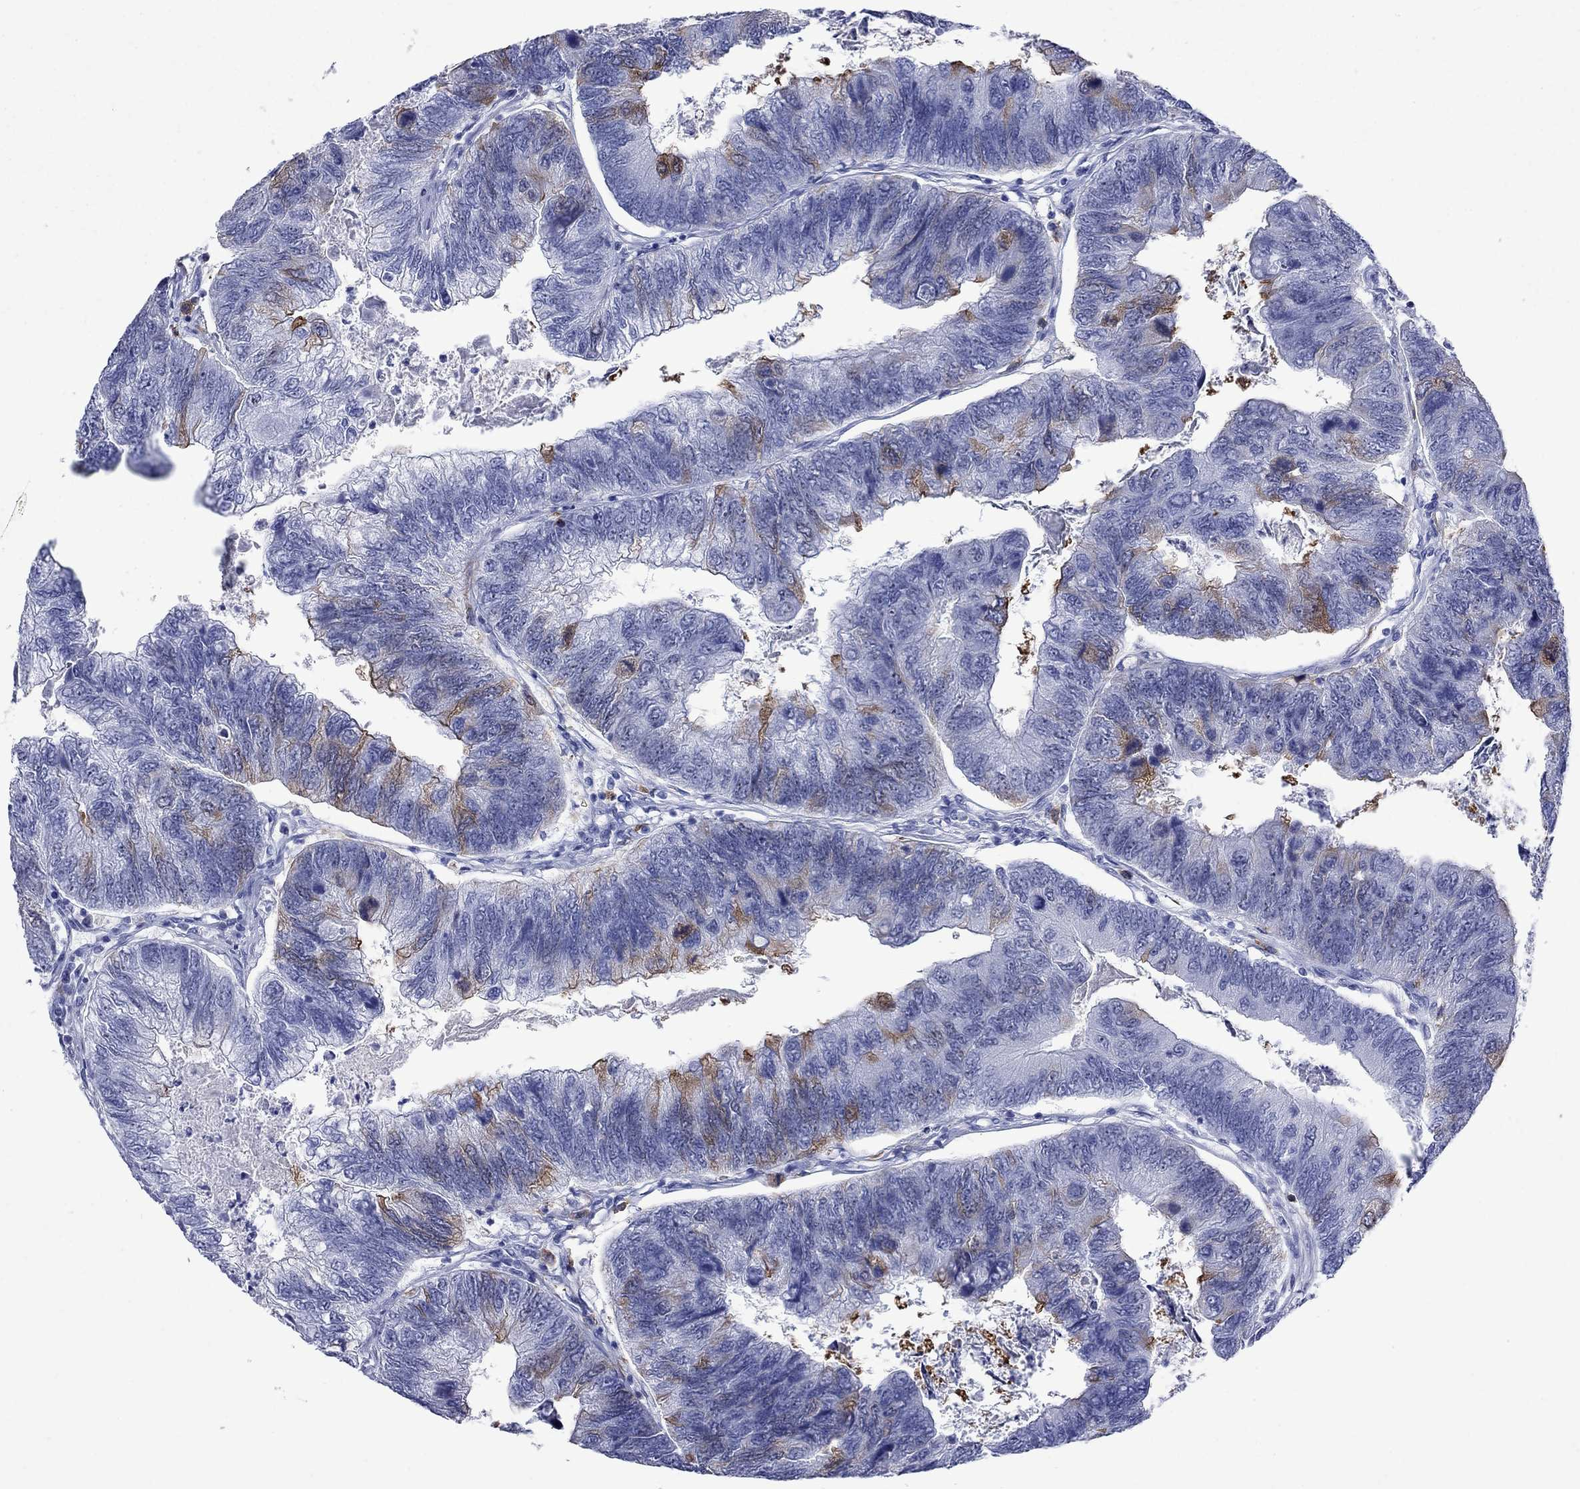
{"staining": {"intensity": "strong", "quantity": "<25%", "location": "cytoplasmic/membranous"}, "tissue": "colorectal cancer", "cell_type": "Tumor cells", "image_type": "cancer", "snomed": [{"axis": "morphology", "description": "Adenocarcinoma, NOS"}, {"axis": "topography", "description": "Colon"}], "caption": "Tumor cells show medium levels of strong cytoplasmic/membranous expression in approximately <25% of cells in colorectal adenocarcinoma.", "gene": "TACC3", "patient": {"sex": "female", "age": 67}}